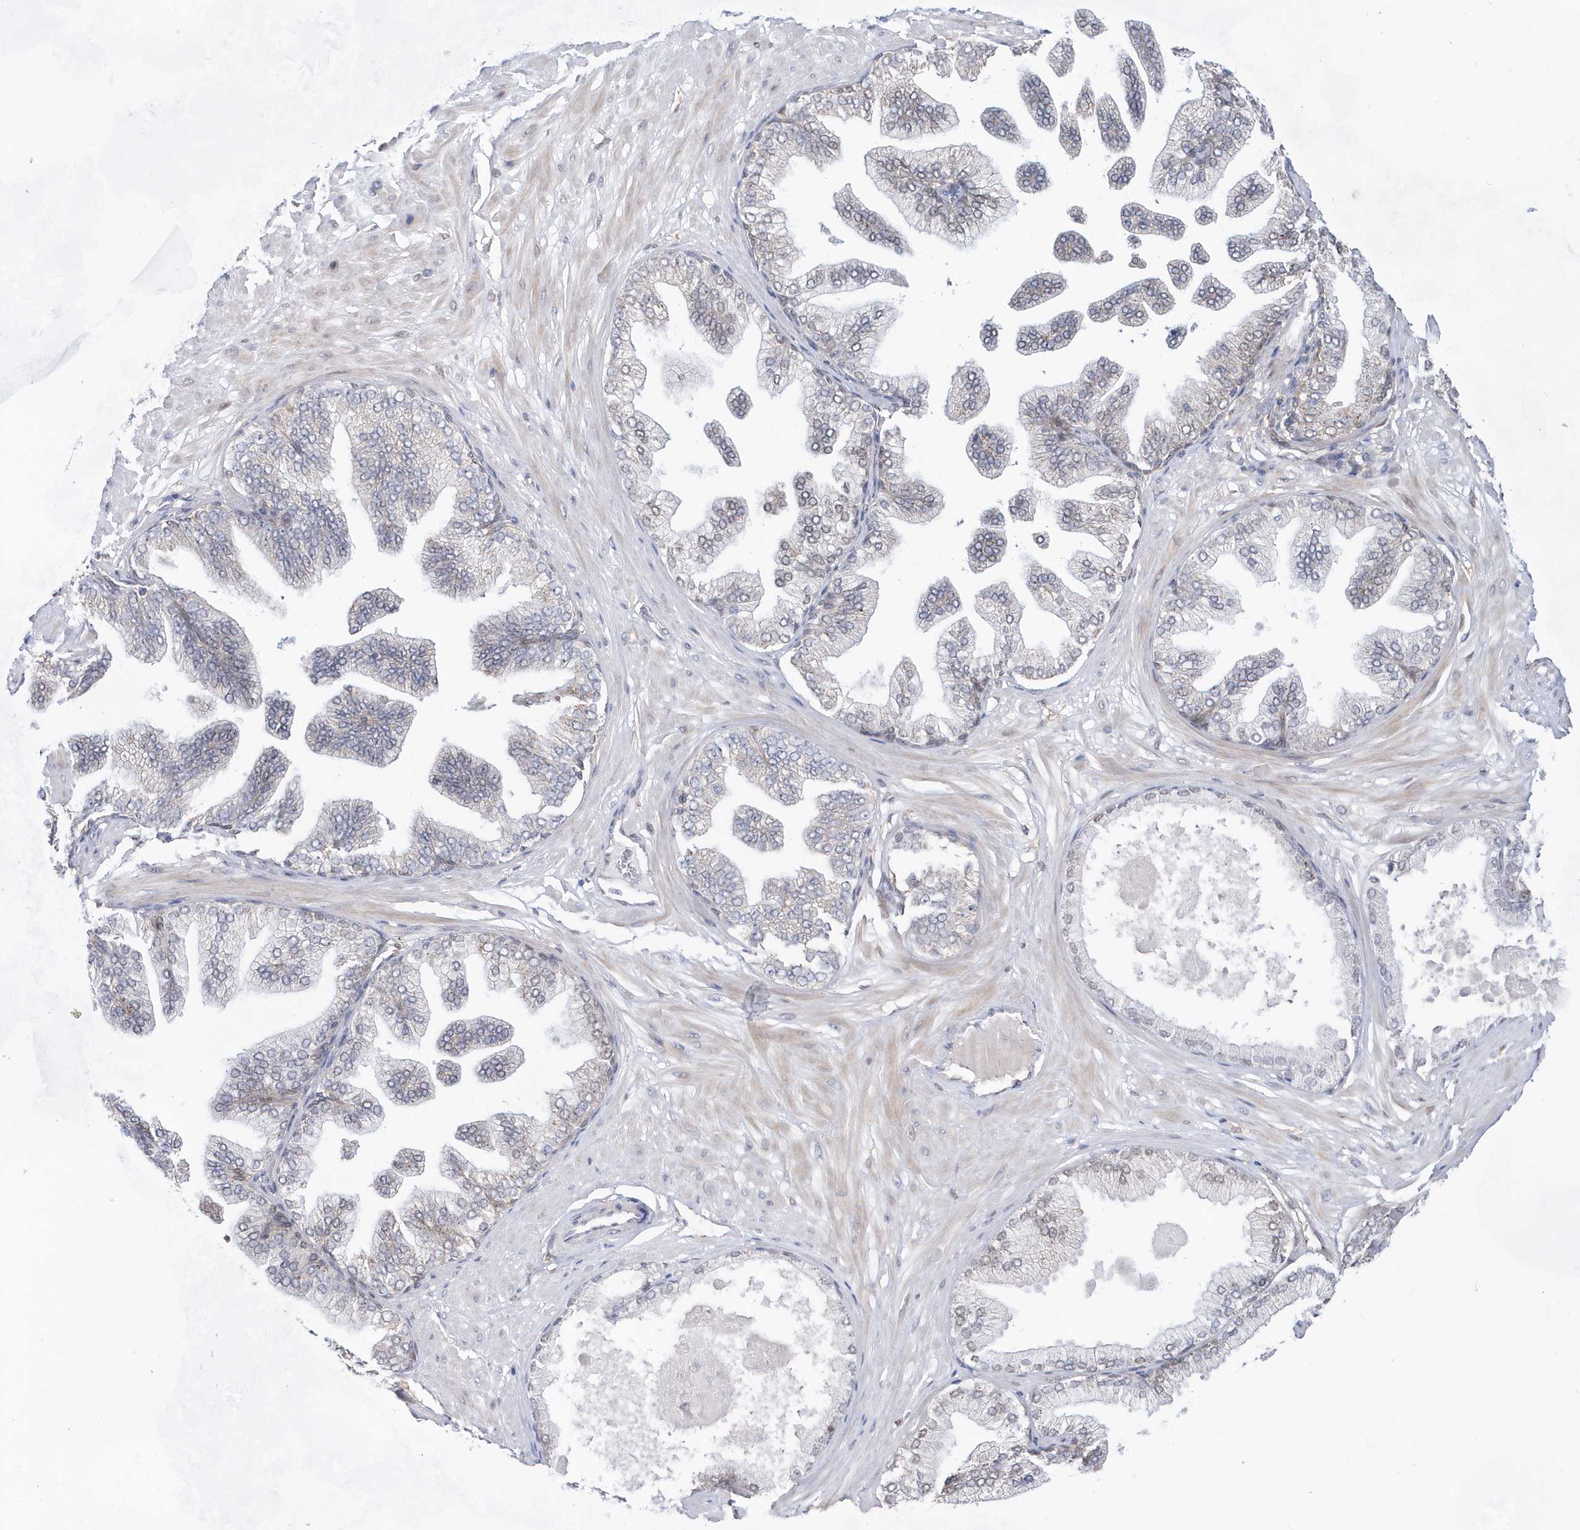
{"staining": {"intensity": "moderate", "quantity": "<25%", "location": "cytoplasmic/membranous"}, "tissue": "adipose tissue", "cell_type": "Adipocytes", "image_type": "normal", "snomed": [{"axis": "morphology", "description": "Normal tissue, NOS"}, {"axis": "morphology", "description": "Adenocarcinoma, Low grade"}, {"axis": "topography", "description": "Prostate"}, {"axis": "topography", "description": "Peripheral nerve tissue"}], "caption": "Human adipose tissue stained for a protein (brown) displays moderate cytoplasmic/membranous positive expression in about <25% of adipocytes.", "gene": "BDH2", "patient": {"sex": "male", "age": 63}}